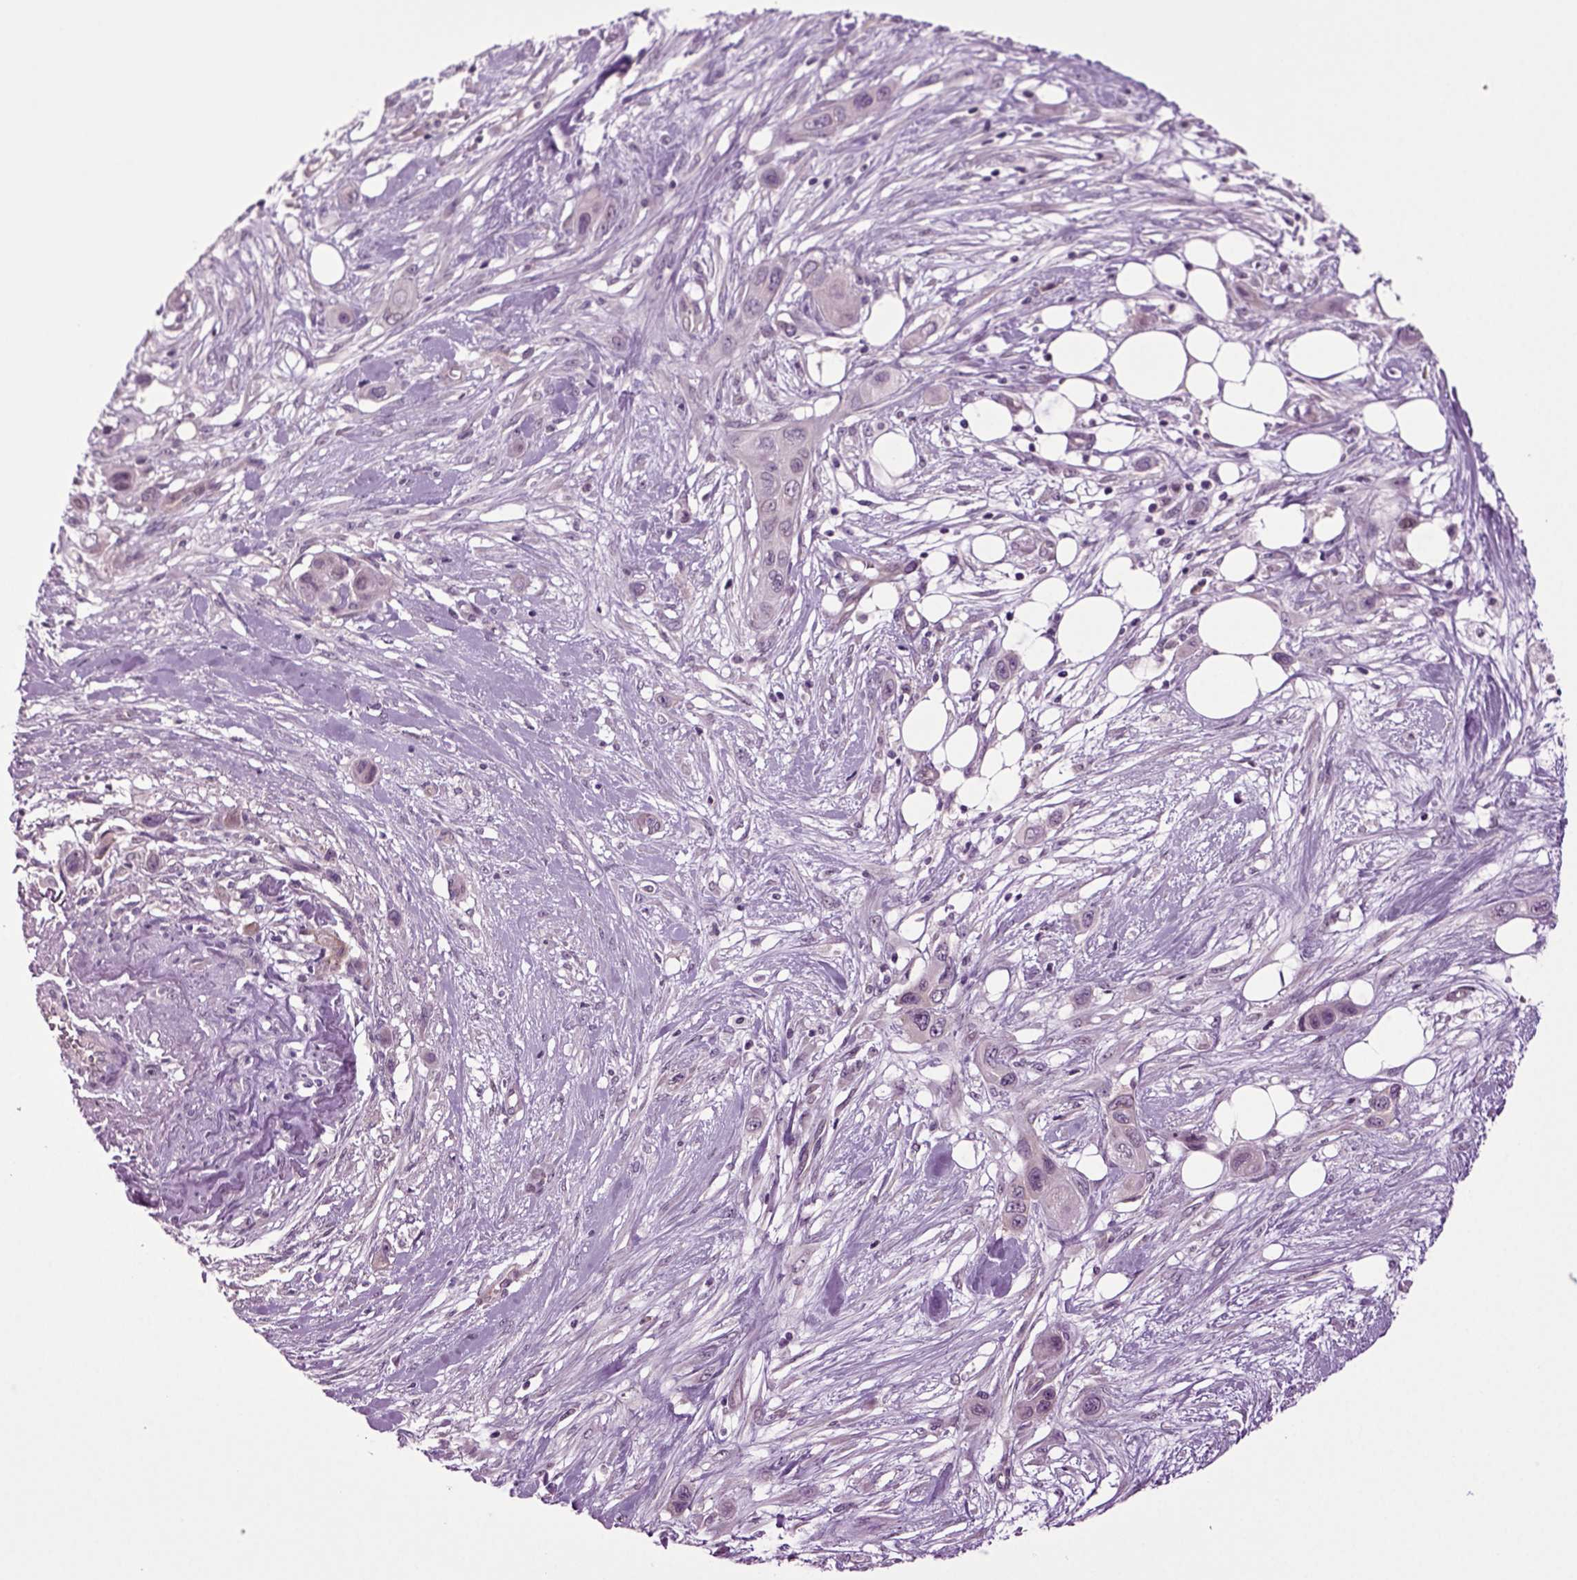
{"staining": {"intensity": "negative", "quantity": "none", "location": "none"}, "tissue": "skin cancer", "cell_type": "Tumor cells", "image_type": "cancer", "snomed": [{"axis": "morphology", "description": "Squamous cell carcinoma, NOS"}, {"axis": "topography", "description": "Skin"}], "caption": "Protein analysis of skin squamous cell carcinoma exhibits no significant positivity in tumor cells. The staining was performed using DAB to visualize the protein expression in brown, while the nuclei were stained in blue with hematoxylin (Magnification: 20x).", "gene": "PLCH2", "patient": {"sex": "male", "age": 79}}